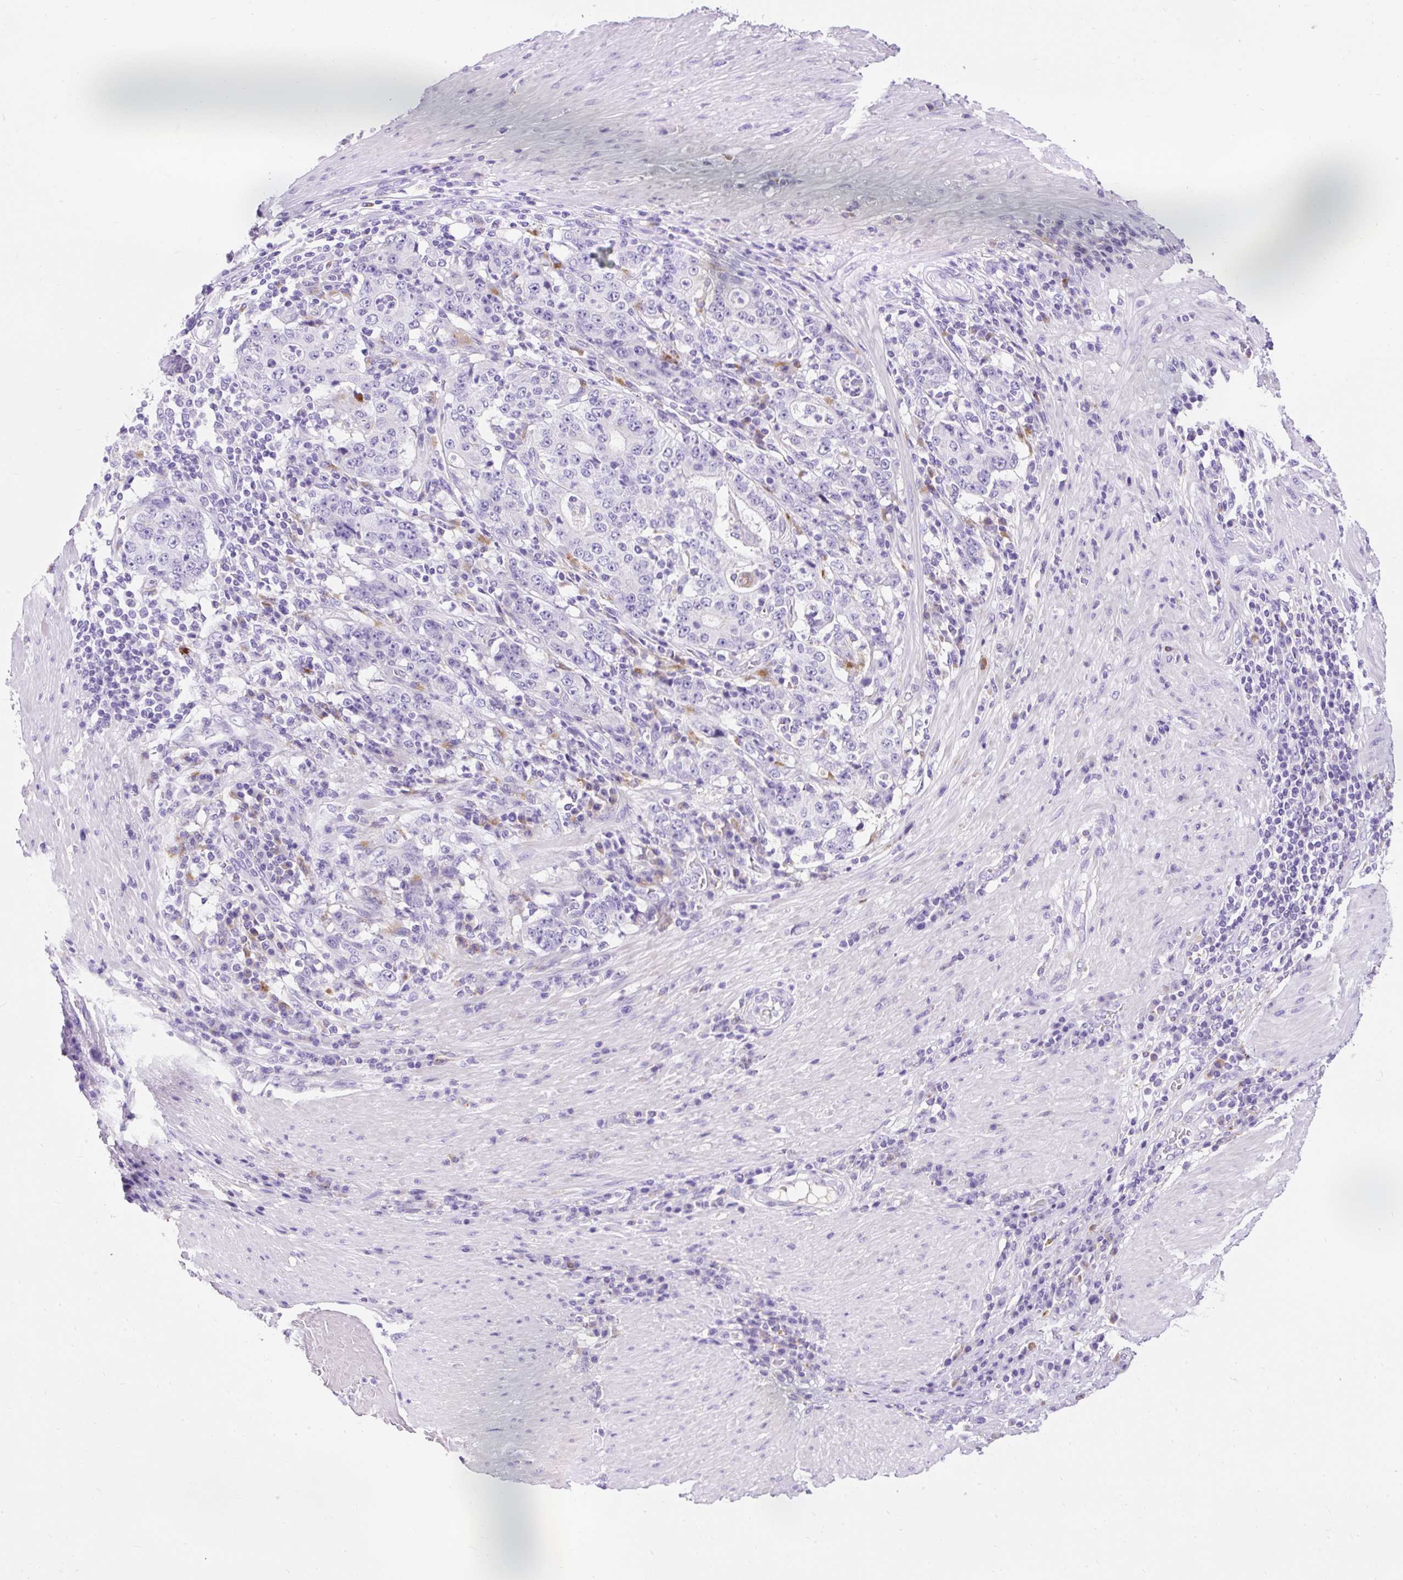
{"staining": {"intensity": "negative", "quantity": "none", "location": "none"}, "tissue": "stomach cancer", "cell_type": "Tumor cells", "image_type": "cancer", "snomed": [{"axis": "morphology", "description": "Normal tissue, NOS"}, {"axis": "morphology", "description": "Adenocarcinoma, NOS"}, {"axis": "topography", "description": "Stomach, upper"}, {"axis": "topography", "description": "Stomach"}], "caption": "Tumor cells show no significant staining in stomach cancer (adenocarcinoma).", "gene": "HEXB", "patient": {"sex": "male", "age": 59}}